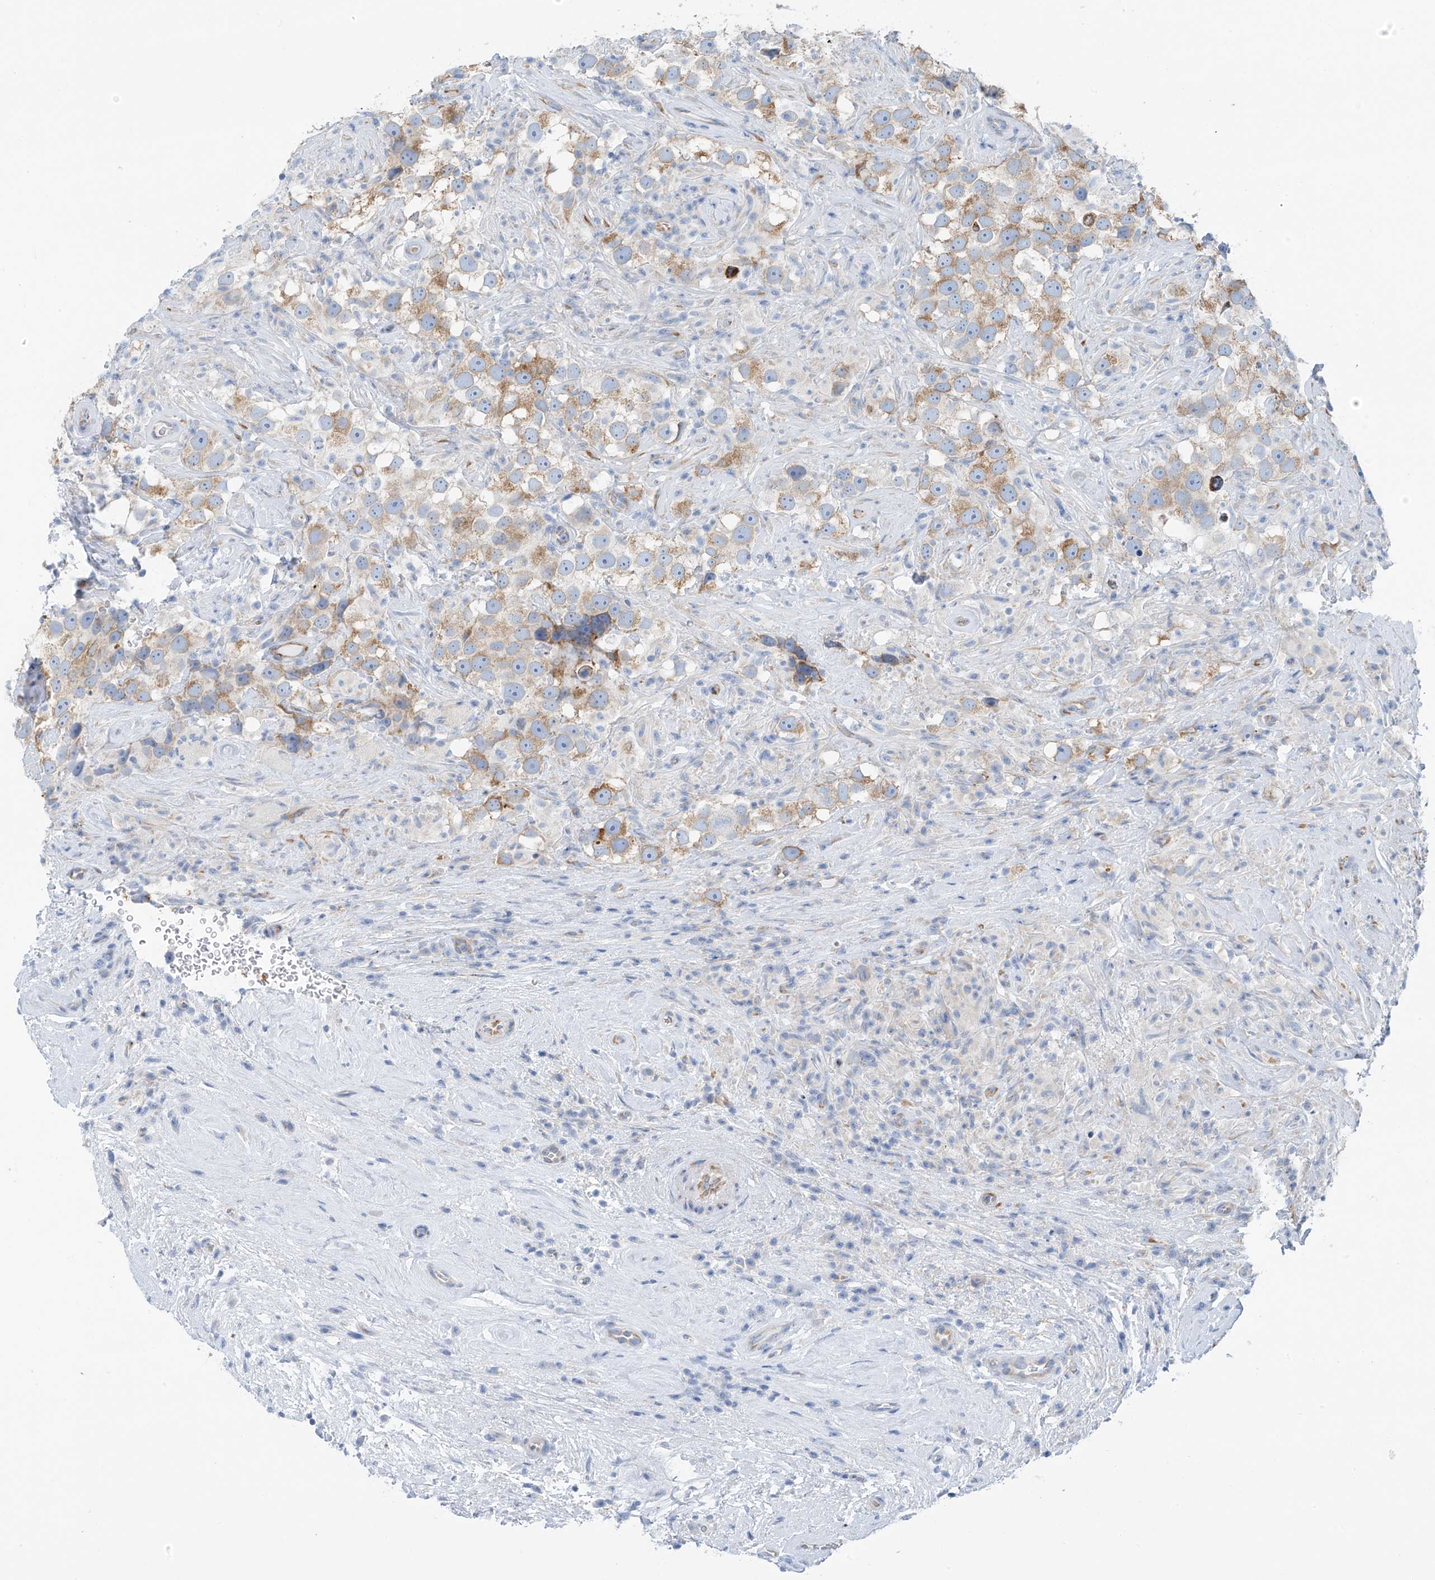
{"staining": {"intensity": "moderate", "quantity": "25%-75%", "location": "cytoplasmic/membranous"}, "tissue": "testis cancer", "cell_type": "Tumor cells", "image_type": "cancer", "snomed": [{"axis": "morphology", "description": "Seminoma, NOS"}, {"axis": "topography", "description": "Testis"}], "caption": "This micrograph demonstrates immunohistochemistry (IHC) staining of human testis seminoma, with medium moderate cytoplasmic/membranous expression in about 25%-75% of tumor cells.", "gene": "RCN2", "patient": {"sex": "male", "age": 49}}